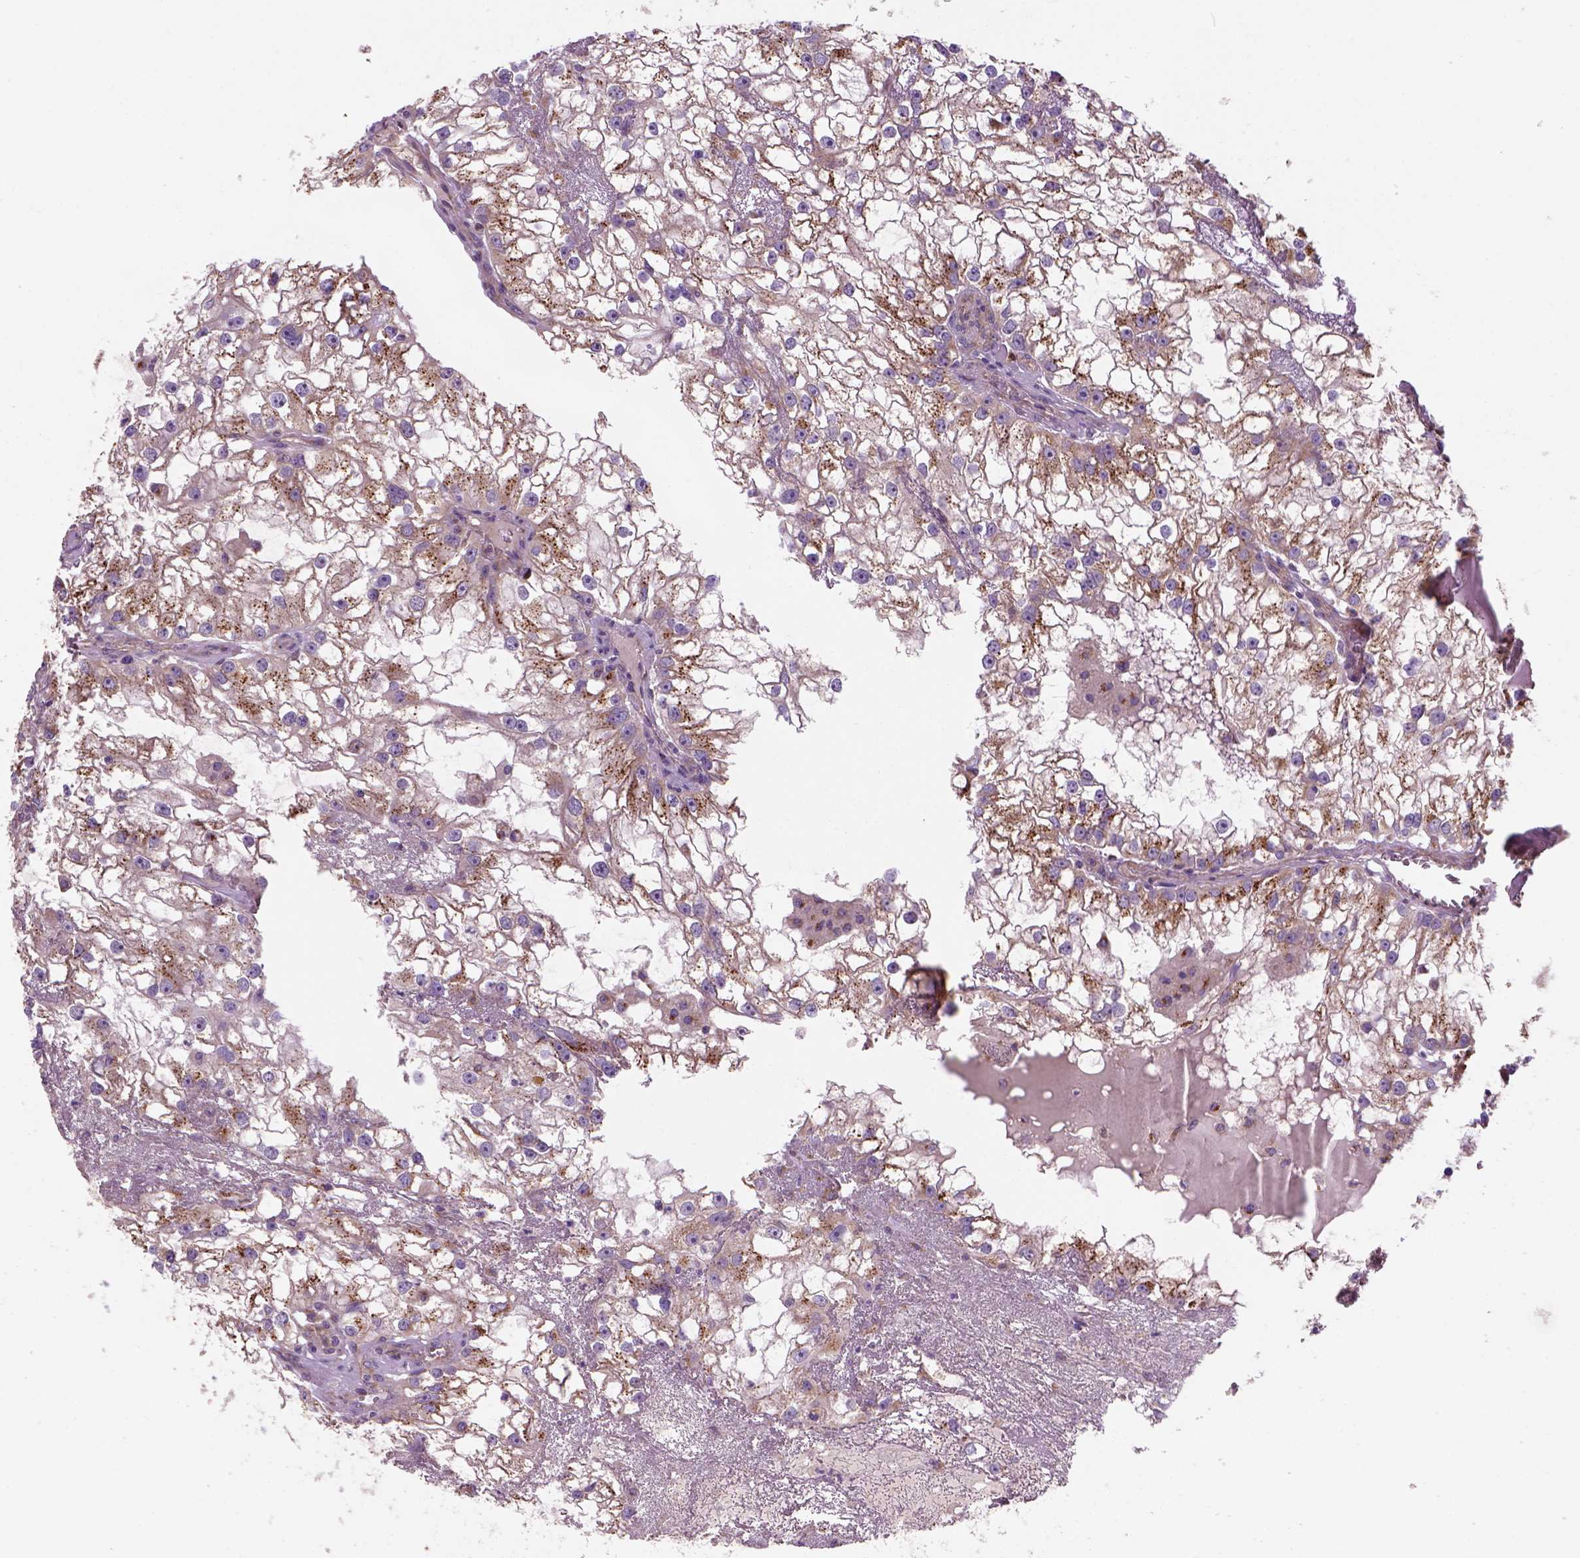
{"staining": {"intensity": "strong", "quantity": "<25%", "location": "cytoplasmic/membranous"}, "tissue": "renal cancer", "cell_type": "Tumor cells", "image_type": "cancer", "snomed": [{"axis": "morphology", "description": "Adenocarcinoma, NOS"}, {"axis": "topography", "description": "Kidney"}], "caption": "Tumor cells exhibit strong cytoplasmic/membranous expression in about <25% of cells in renal adenocarcinoma. (IHC, brightfield microscopy, high magnification).", "gene": "WARS2", "patient": {"sex": "male", "age": 59}}